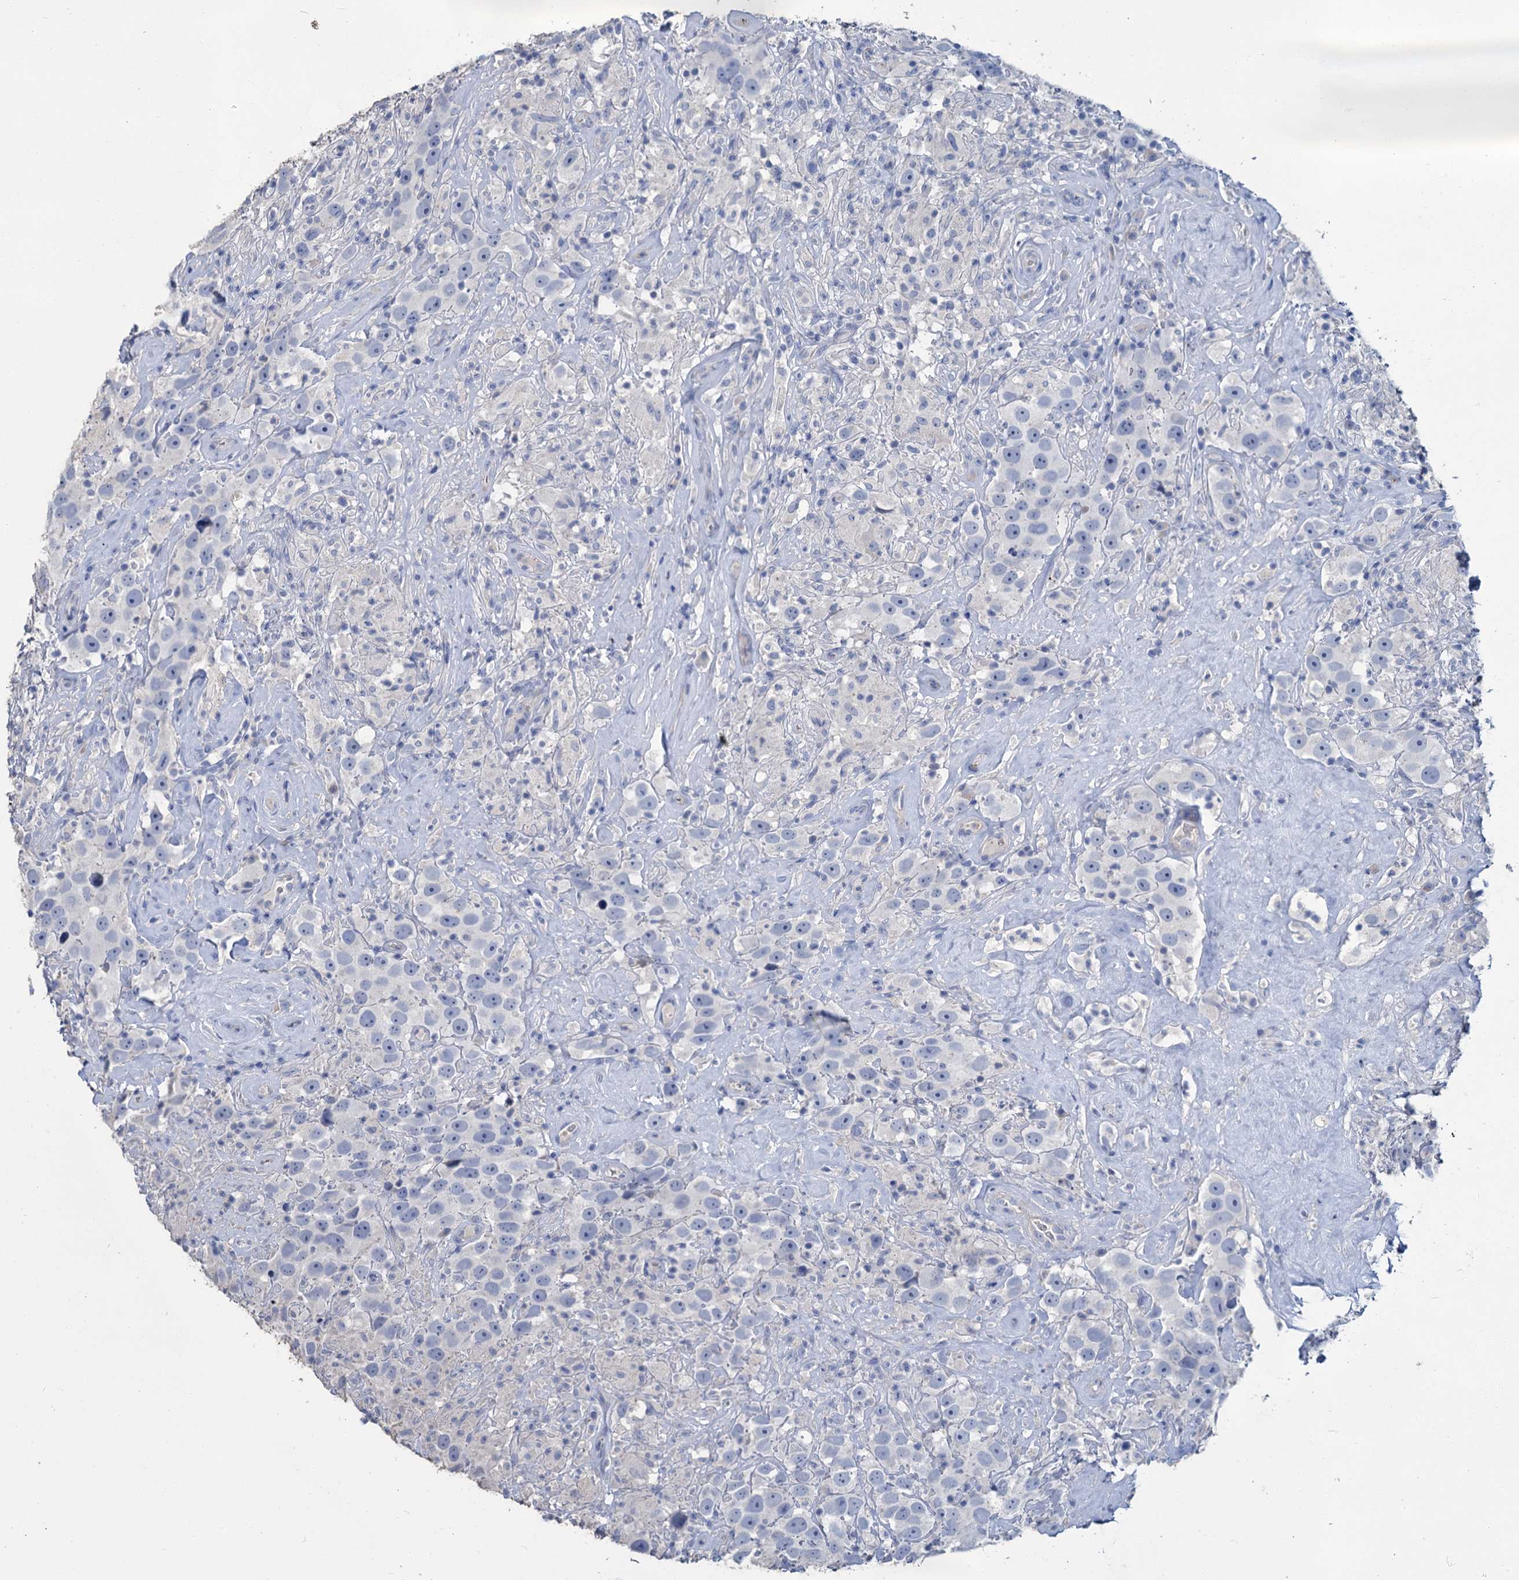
{"staining": {"intensity": "negative", "quantity": "none", "location": "none"}, "tissue": "testis cancer", "cell_type": "Tumor cells", "image_type": "cancer", "snomed": [{"axis": "morphology", "description": "Seminoma, NOS"}, {"axis": "topography", "description": "Testis"}], "caption": "A histopathology image of testis cancer stained for a protein shows no brown staining in tumor cells. Brightfield microscopy of immunohistochemistry (IHC) stained with DAB (brown) and hematoxylin (blue), captured at high magnification.", "gene": "SNCB", "patient": {"sex": "male", "age": 49}}